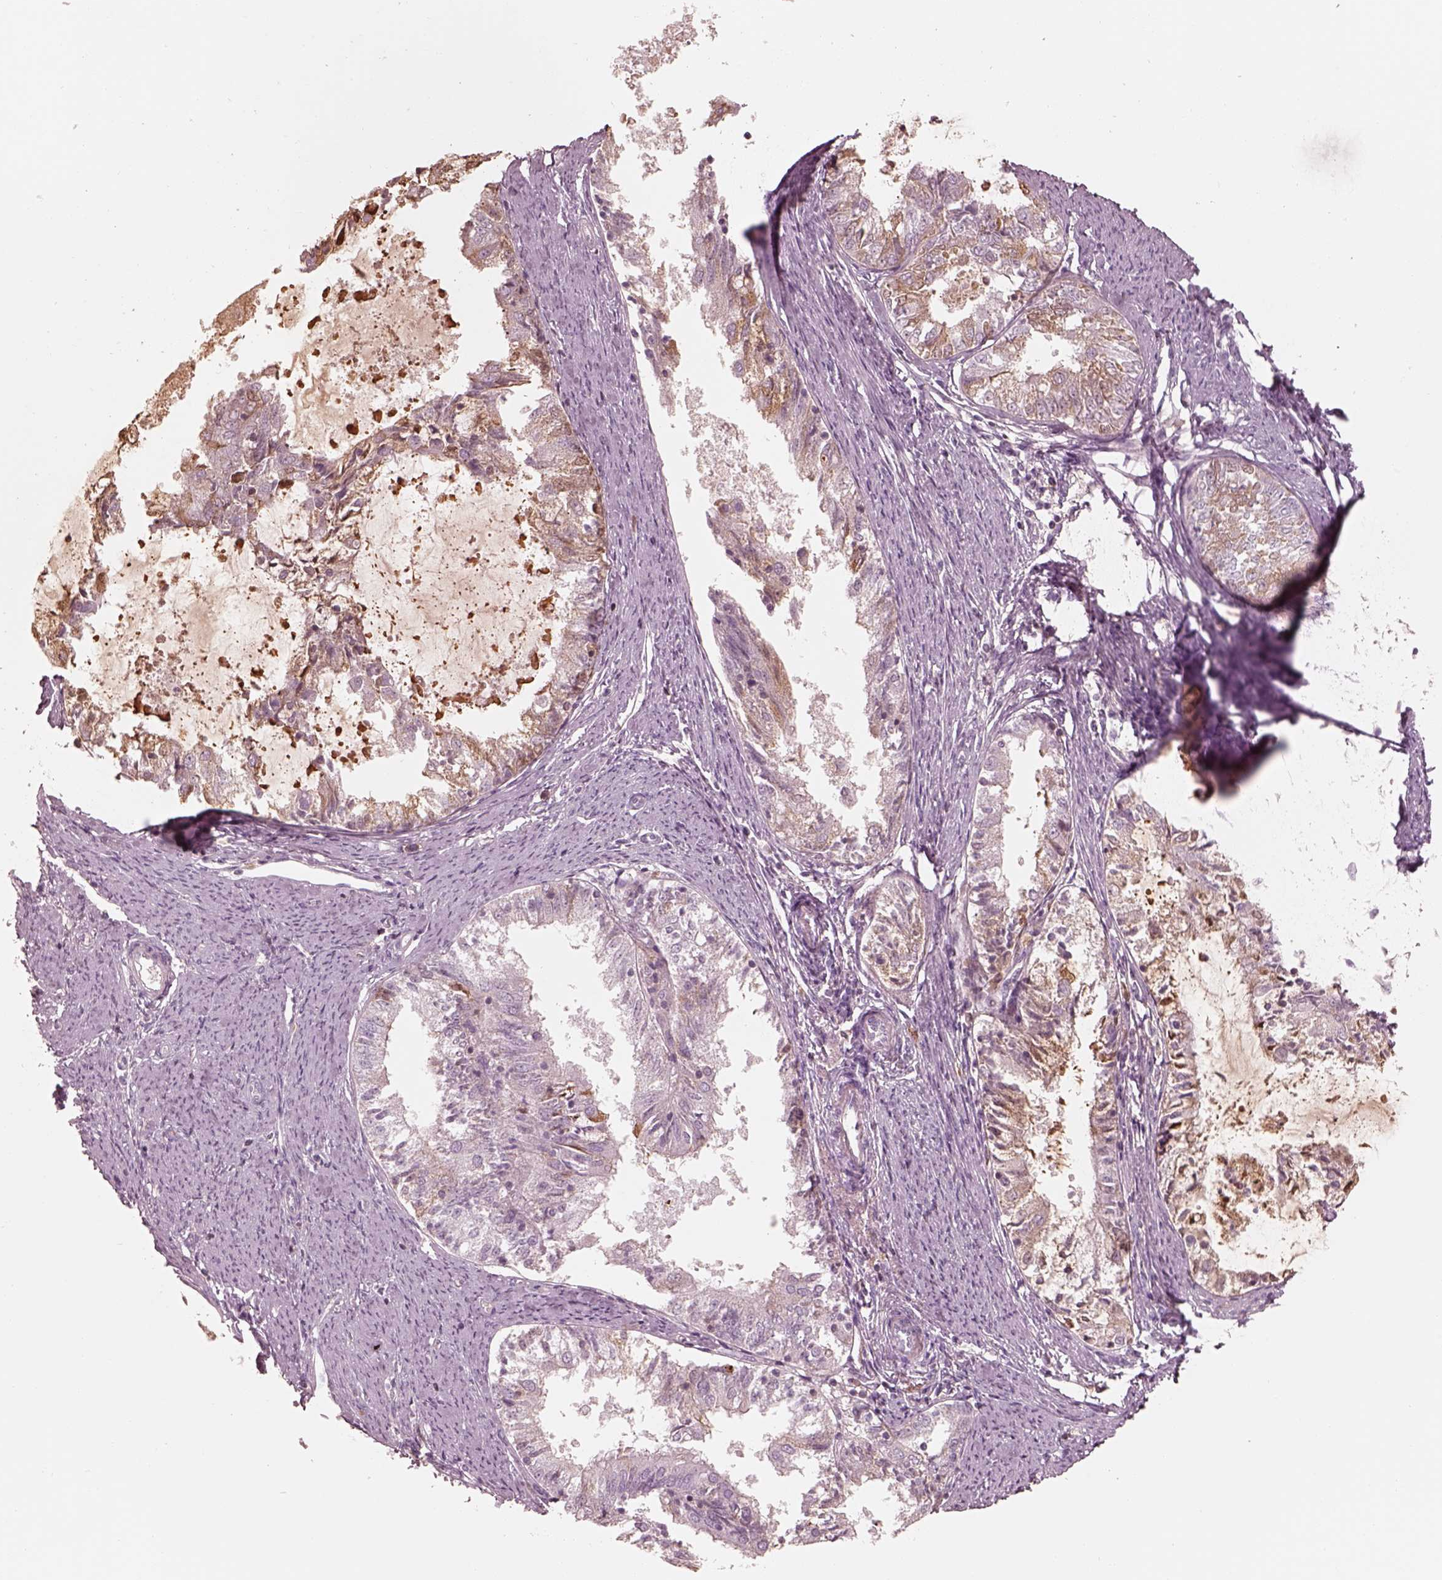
{"staining": {"intensity": "weak", "quantity": "25%-75%", "location": "cytoplasmic/membranous"}, "tissue": "endometrial cancer", "cell_type": "Tumor cells", "image_type": "cancer", "snomed": [{"axis": "morphology", "description": "Adenocarcinoma, NOS"}, {"axis": "topography", "description": "Endometrium"}], "caption": "Human endometrial cancer stained with a protein marker exhibits weak staining in tumor cells.", "gene": "GPRIN1", "patient": {"sex": "female", "age": 57}}